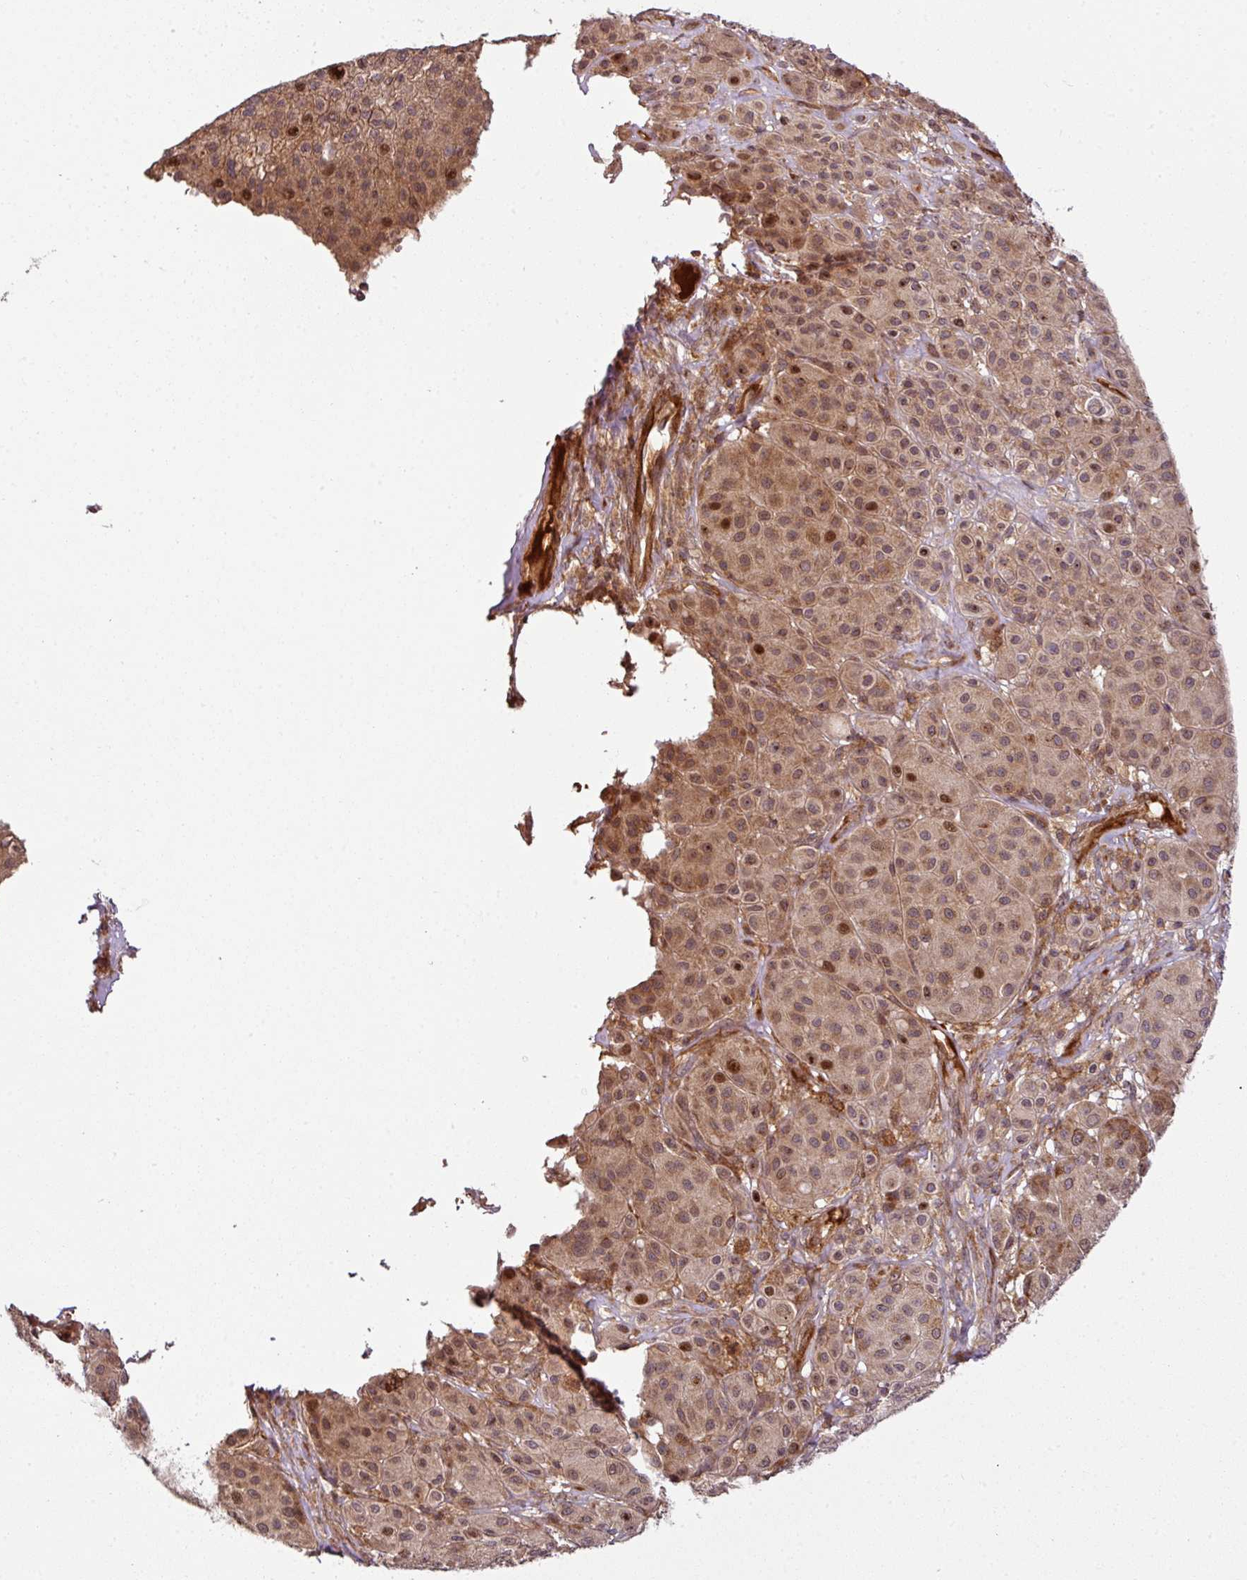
{"staining": {"intensity": "moderate", "quantity": ">75%", "location": "cytoplasmic/membranous,nuclear"}, "tissue": "melanoma", "cell_type": "Tumor cells", "image_type": "cancer", "snomed": [{"axis": "morphology", "description": "Malignant melanoma, Metastatic site"}, {"axis": "topography", "description": "Smooth muscle"}], "caption": "Immunohistochemical staining of malignant melanoma (metastatic site) reveals moderate cytoplasmic/membranous and nuclear protein positivity in approximately >75% of tumor cells.", "gene": "ATAT1", "patient": {"sex": "male", "age": 41}}